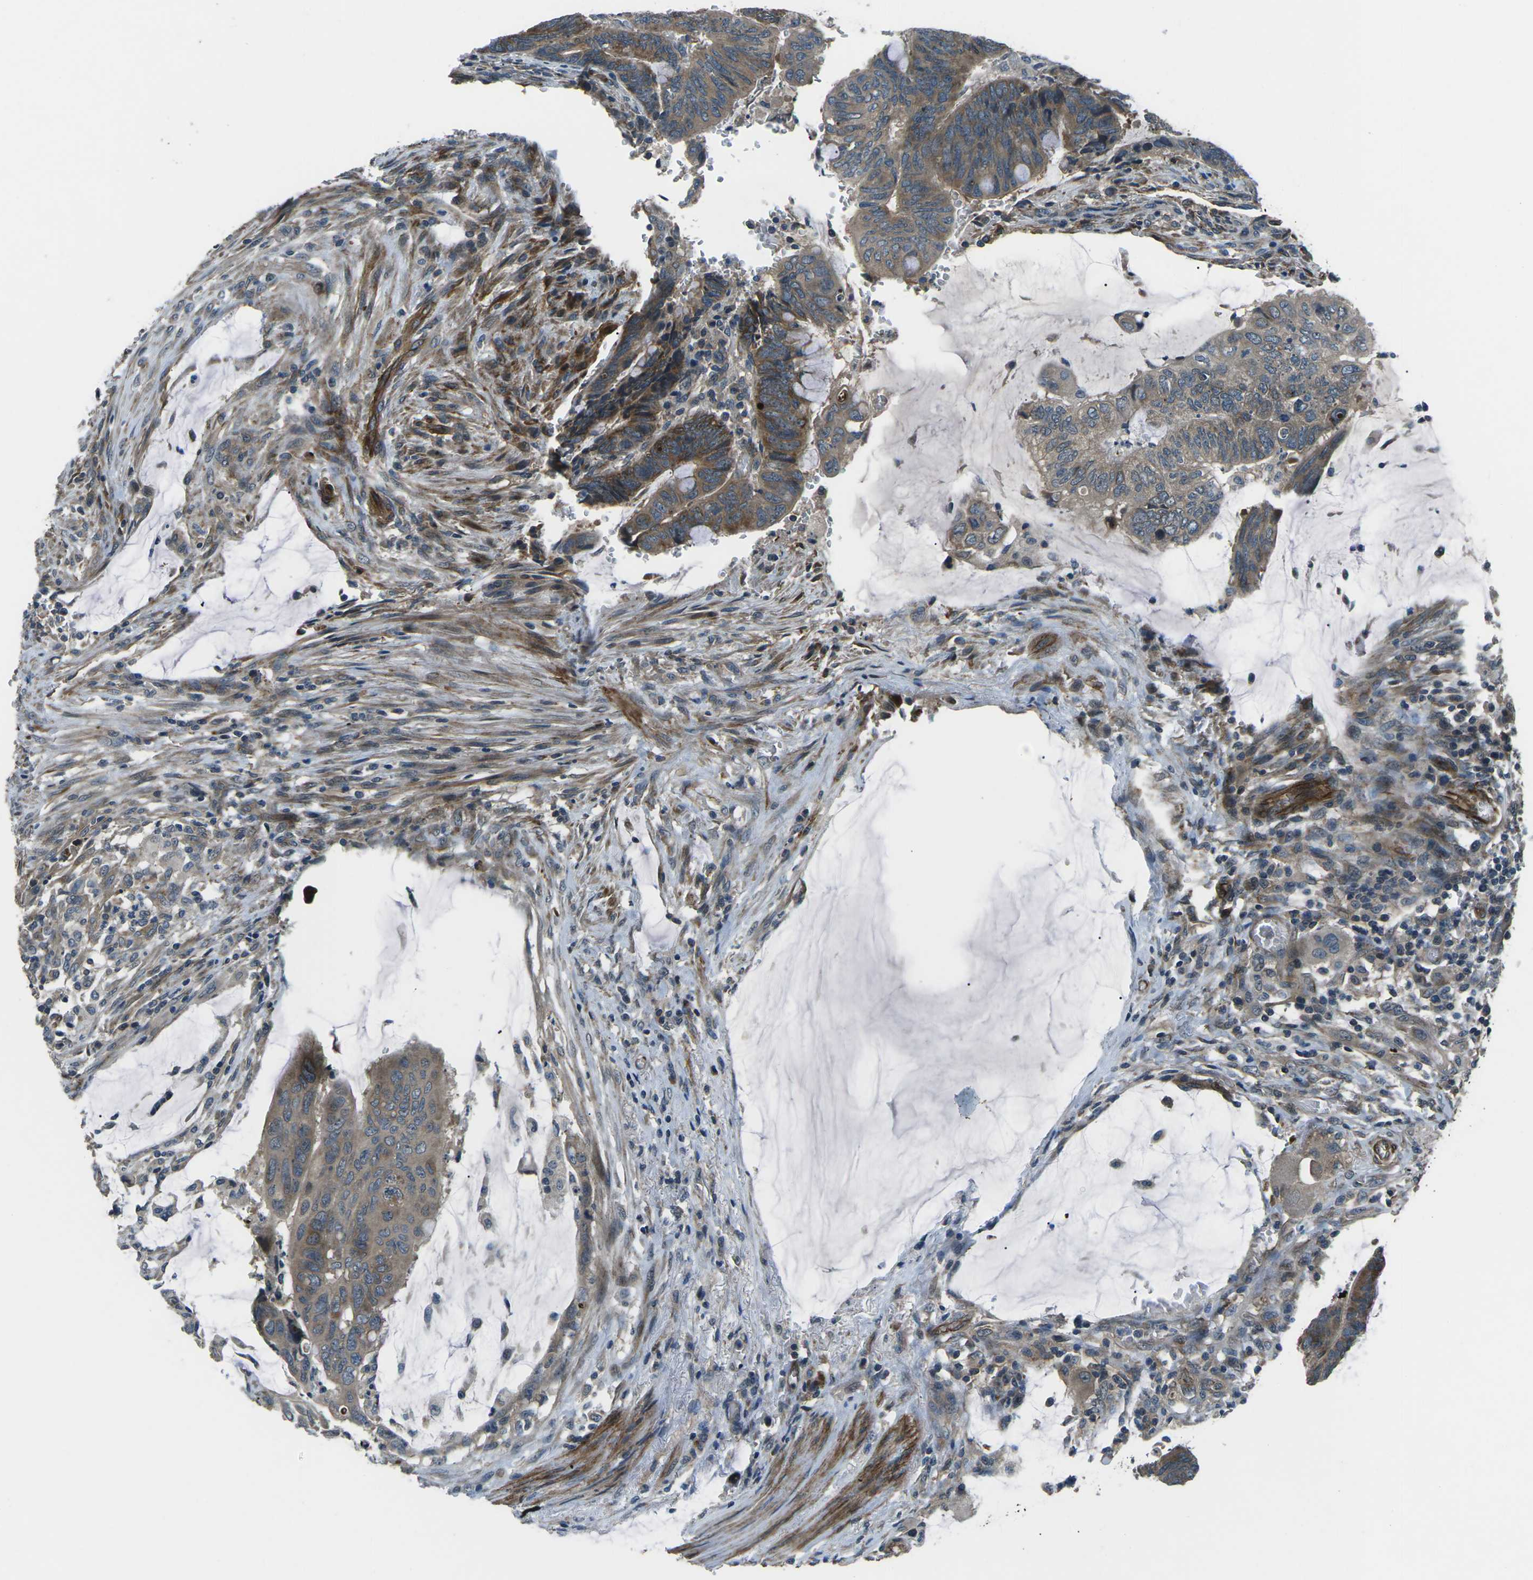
{"staining": {"intensity": "moderate", "quantity": ">75%", "location": "cytoplasmic/membranous"}, "tissue": "colorectal cancer", "cell_type": "Tumor cells", "image_type": "cancer", "snomed": [{"axis": "morphology", "description": "Normal tissue, NOS"}, {"axis": "morphology", "description": "Adenocarcinoma, NOS"}, {"axis": "topography", "description": "Rectum"}], "caption": "About >75% of tumor cells in human colorectal cancer (adenocarcinoma) show moderate cytoplasmic/membranous protein staining as visualized by brown immunohistochemical staining.", "gene": "AFAP1", "patient": {"sex": "male", "age": 92}}